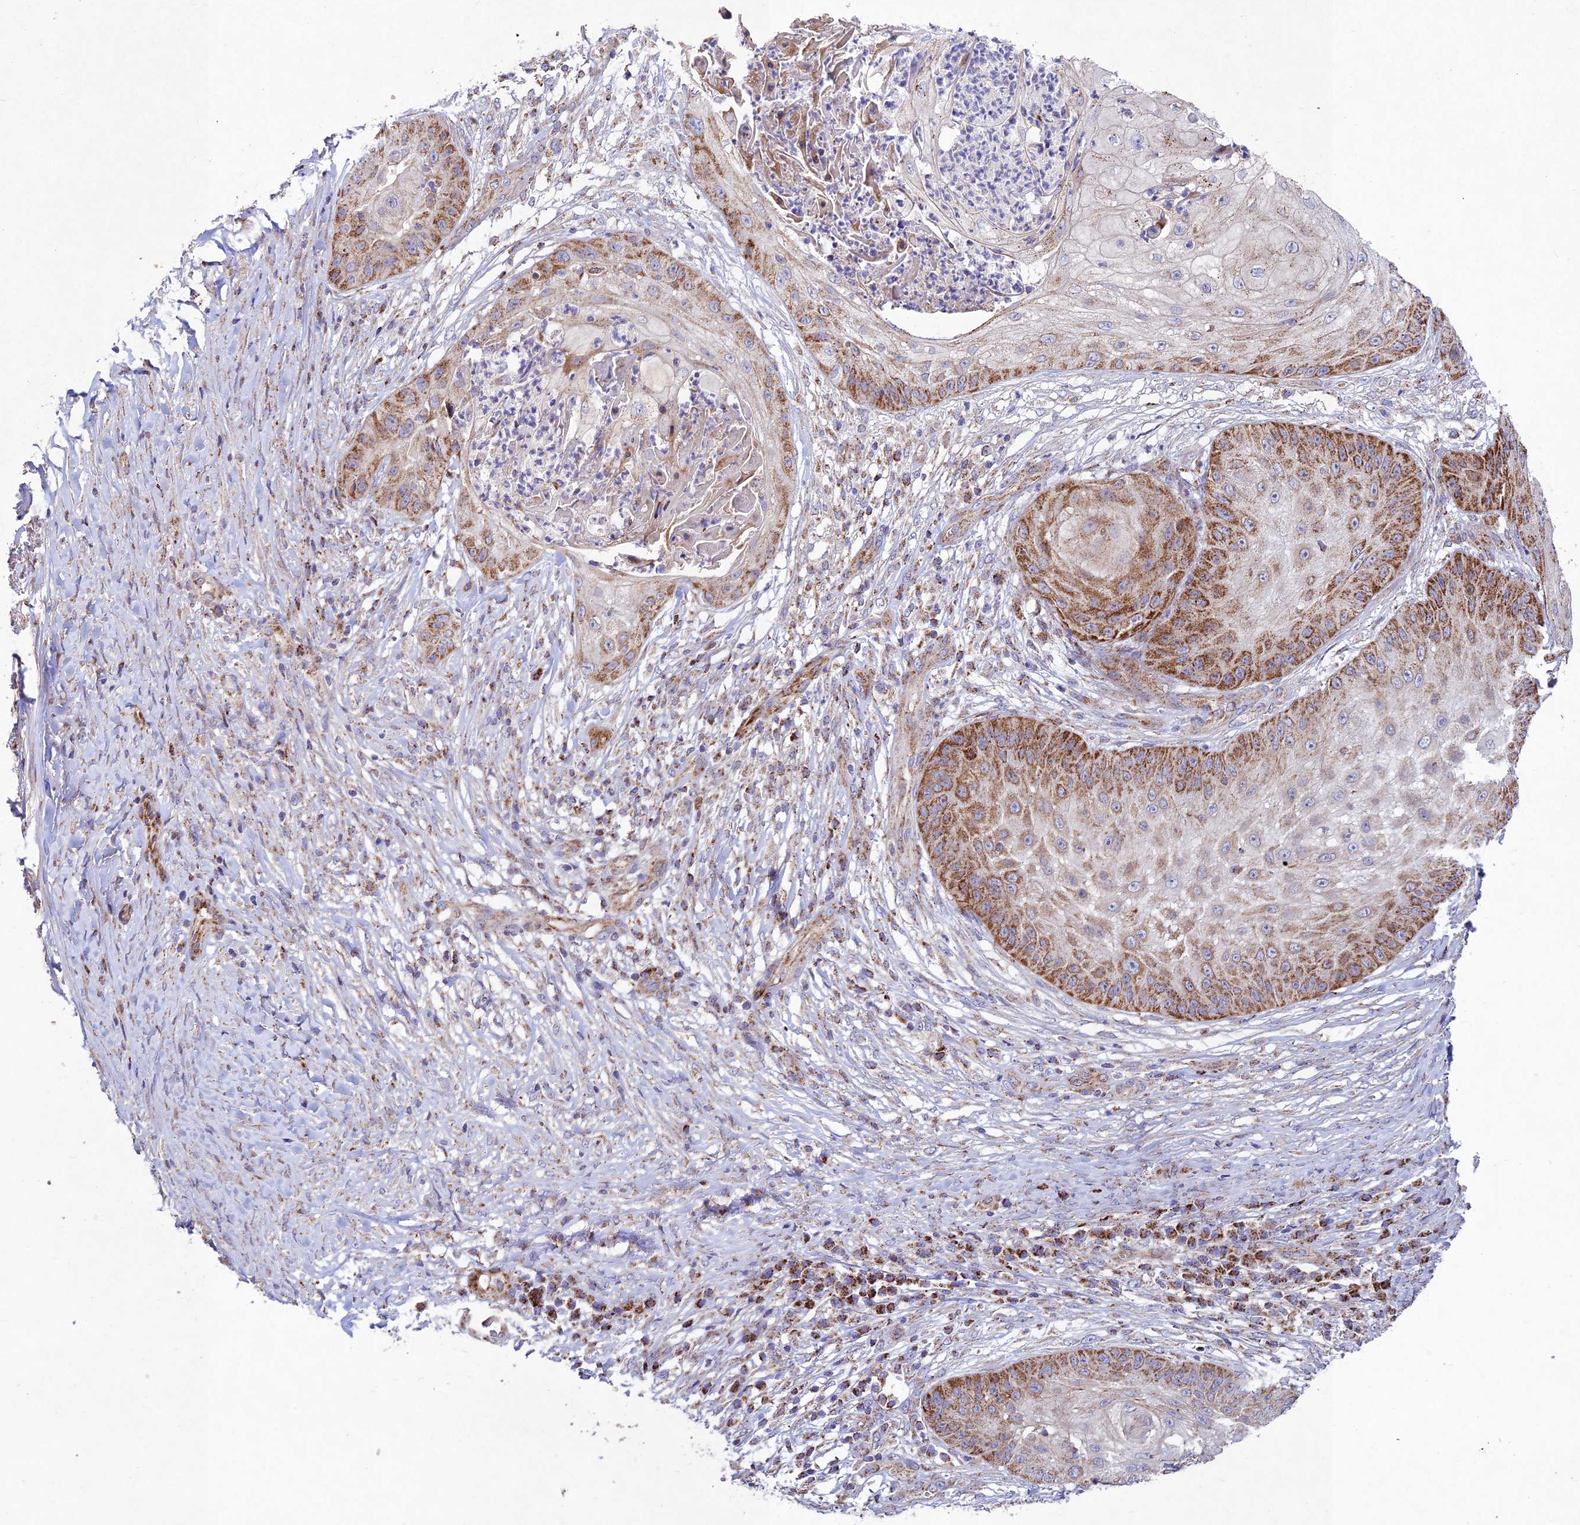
{"staining": {"intensity": "moderate", "quantity": ">75%", "location": "cytoplasmic/membranous"}, "tissue": "skin cancer", "cell_type": "Tumor cells", "image_type": "cancer", "snomed": [{"axis": "morphology", "description": "Squamous cell carcinoma, NOS"}, {"axis": "topography", "description": "Skin"}], "caption": "High-magnification brightfield microscopy of skin squamous cell carcinoma stained with DAB (brown) and counterstained with hematoxylin (blue). tumor cells exhibit moderate cytoplasmic/membranous positivity is identified in about>75% of cells.", "gene": "KHDC3L", "patient": {"sex": "male", "age": 70}}